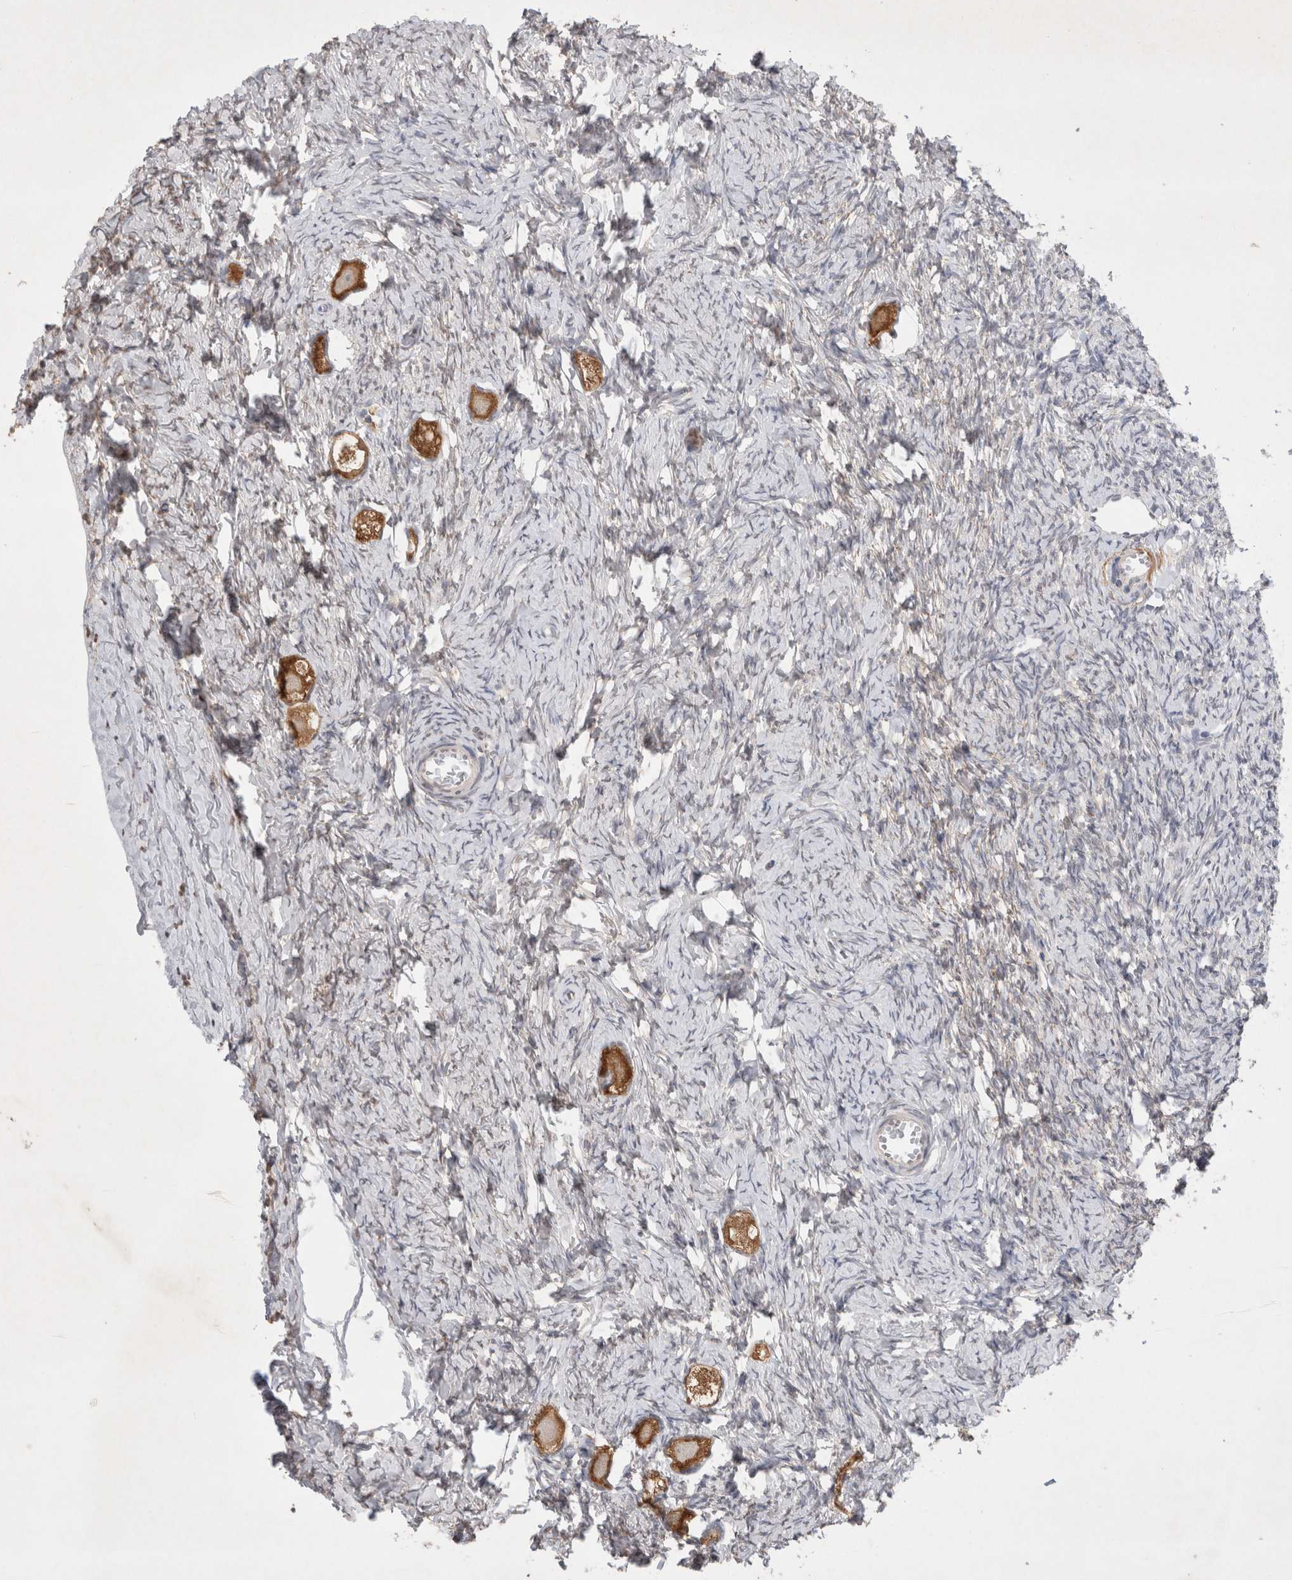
{"staining": {"intensity": "strong", "quantity": ">75%", "location": "cytoplasmic/membranous"}, "tissue": "ovary", "cell_type": "Follicle cells", "image_type": "normal", "snomed": [{"axis": "morphology", "description": "Normal tissue, NOS"}, {"axis": "topography", "description": "Ovary"}], "caption": "Benign ovary demonstrates strong cytoplasmic/membranous expression in approximately >75% of follicle cells, visualized by immunohistochemistry. The protein of interest is shown in brown color, while the nuclei are stained blue.", "gene": "WIPF2", "patient": {"sex": "female", "age": 27}}